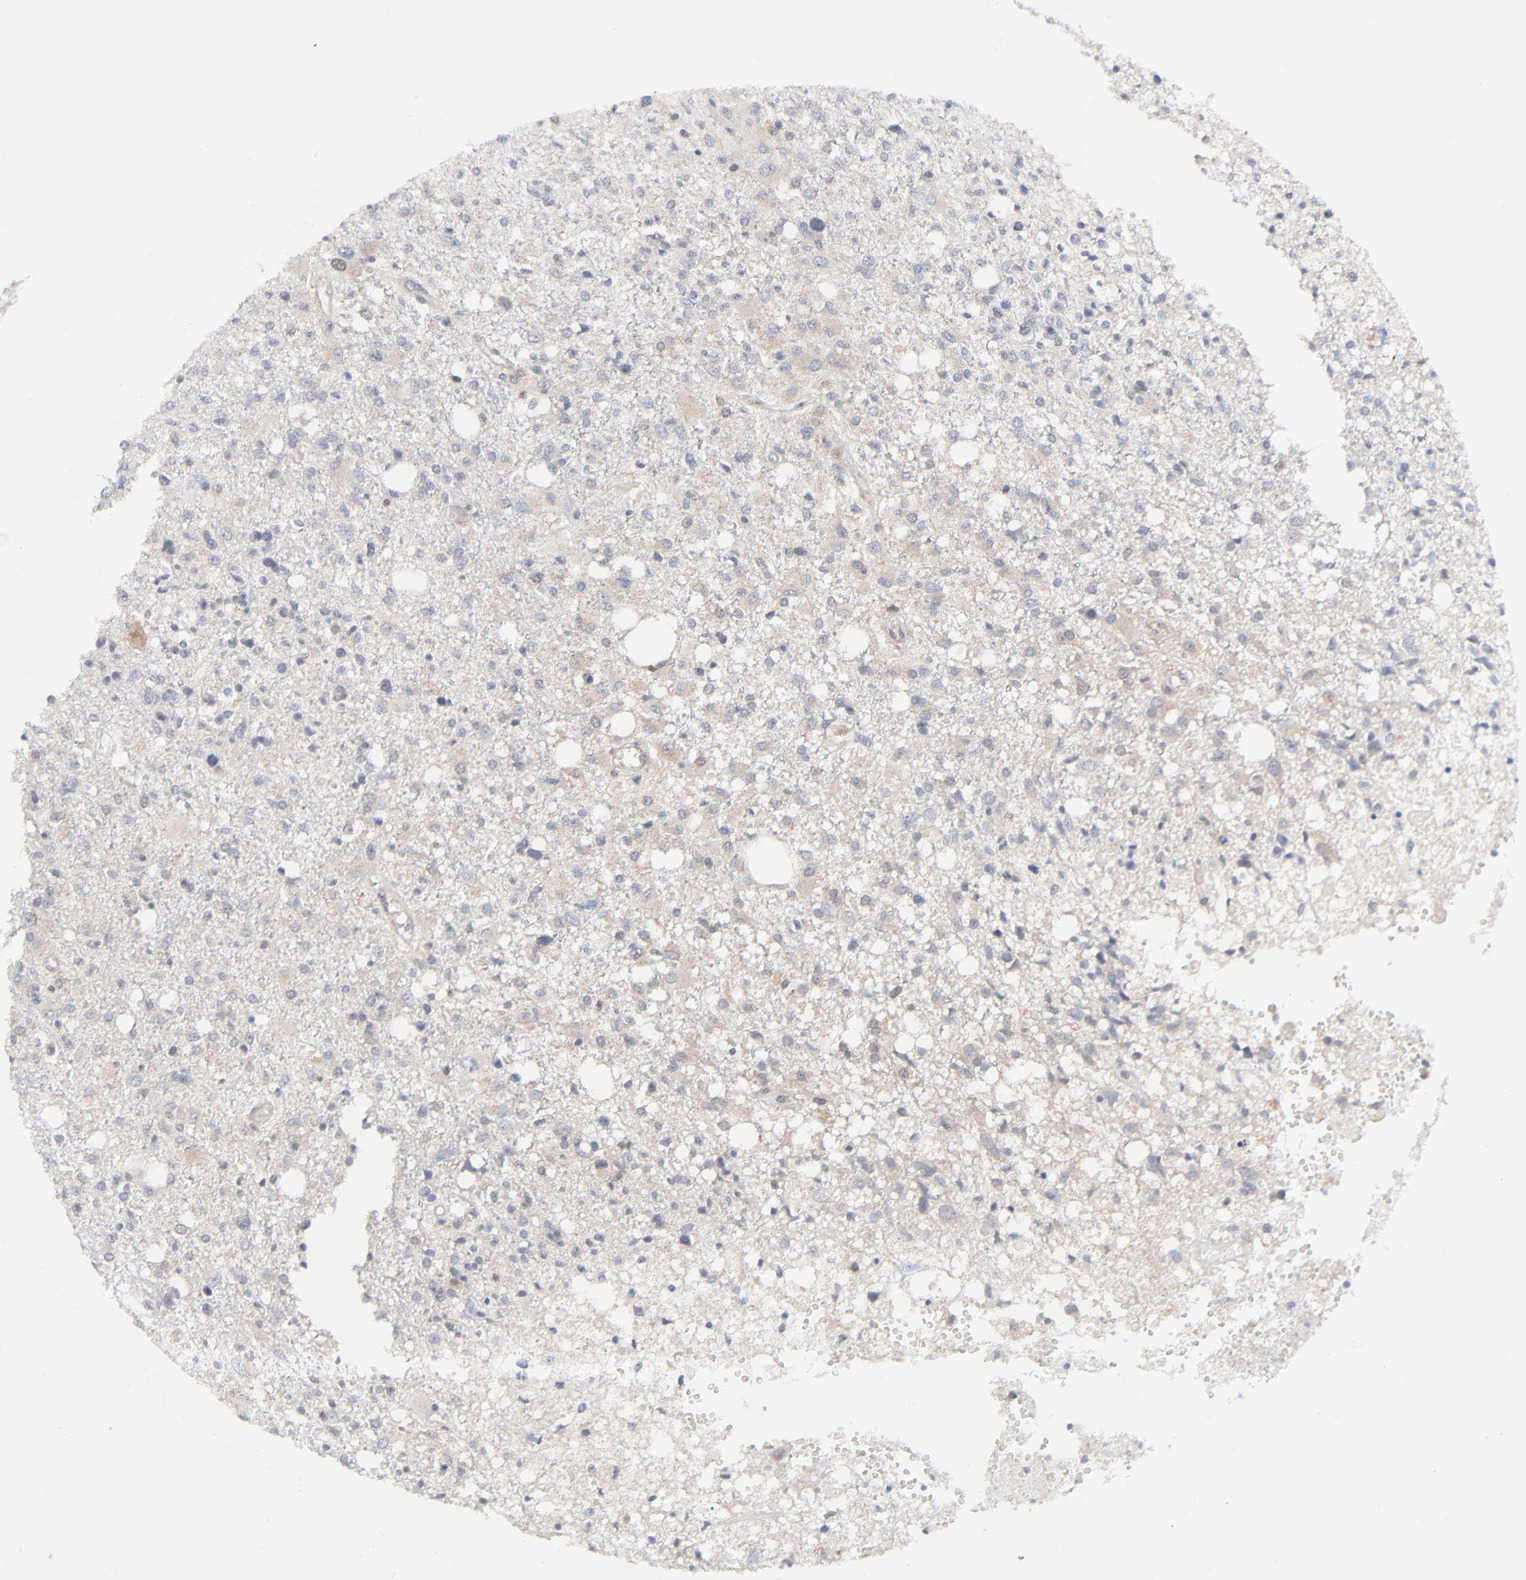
{"staining": {"intensity": "weak", "quantity": "<25%", "location": "cytoplasmic/membranous"}, "tissue": "glioma", "cell_type": "Tumor cells", "image_type": "cancer", "snomed": [{"axis": "morphology", "description": "Glioma, malignant, High grade"}, {"axis": "topography", "description": "Cerebral cortex"}], "caption": "IHC histopathology image of neoplastic tissue: malignant glioma (high-grade) stained with DAB shows no significant protein positivity in tumor cells. (Brightfield microscopy of DAB IHC at high magnification).", "gene": "RPS6KB1", "patient": {"sex": "male", "age": 76}}